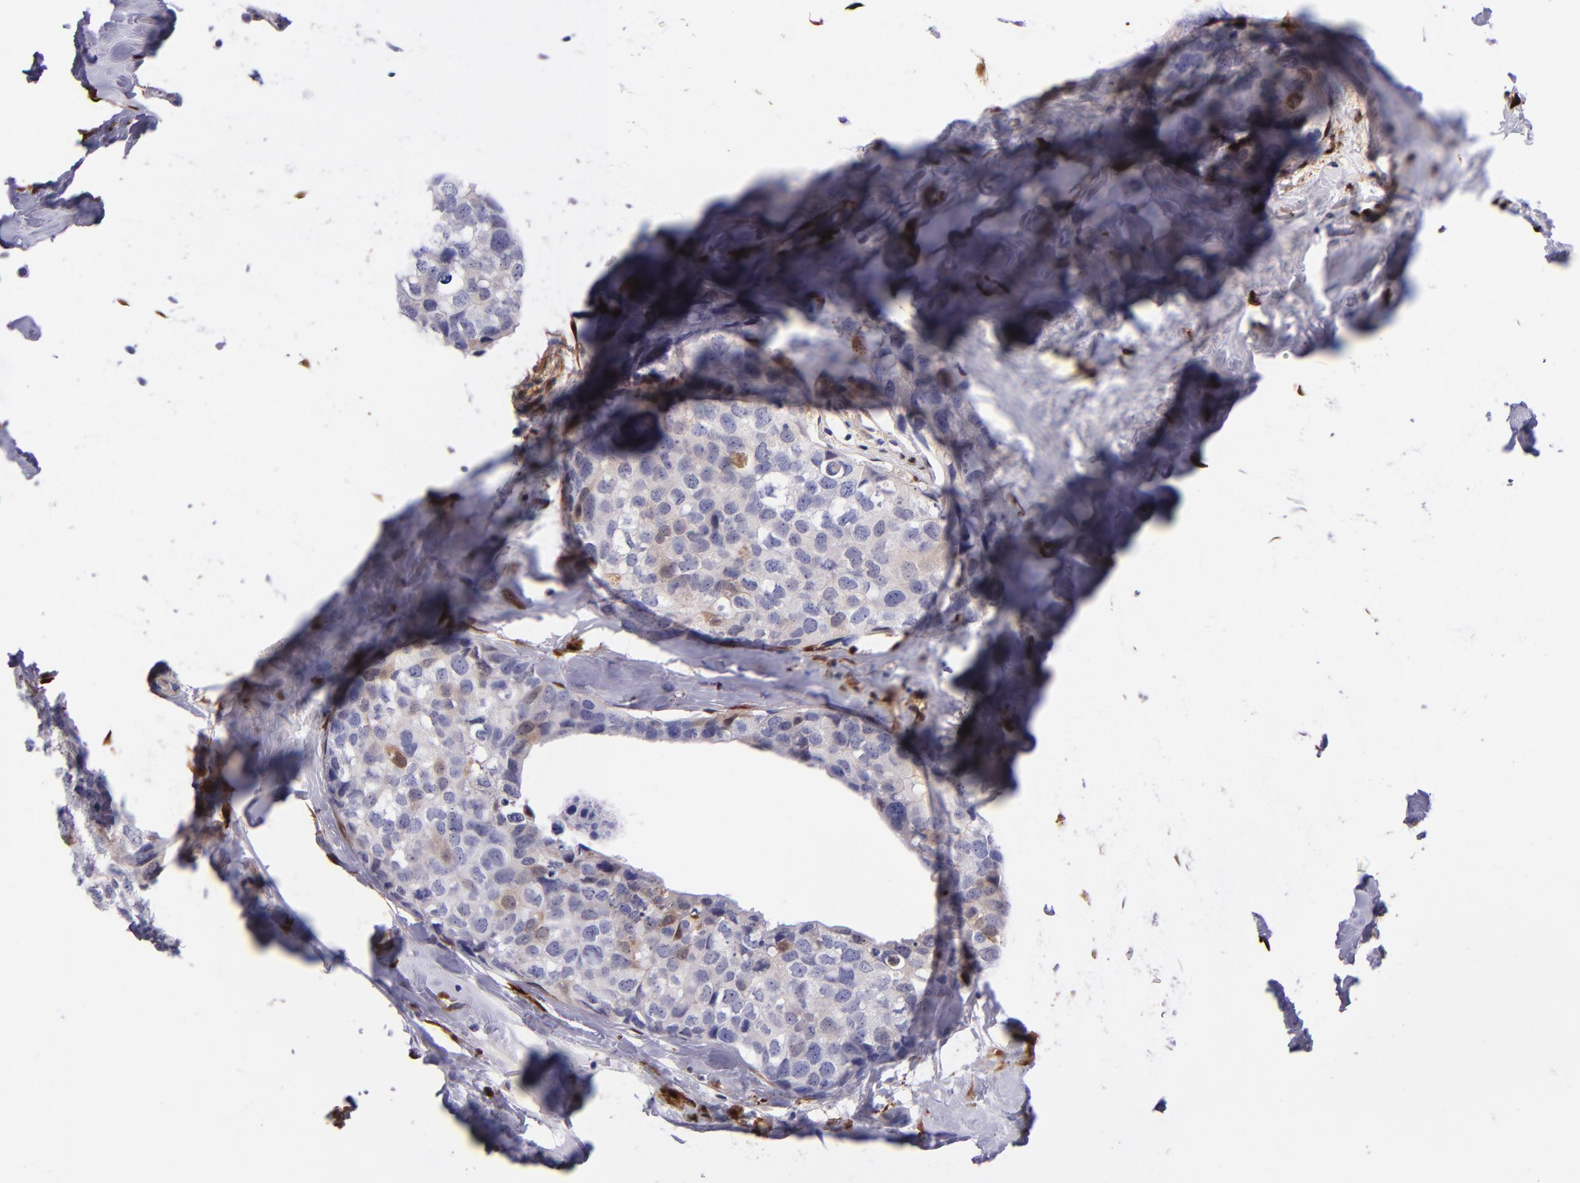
{"staining": {"intensity": "negative", "quantity": "none", "location": "none"}, "tissue": "breast cancer", "cell_type": "Tumor cells", "image_type": "cancer", "snomed": [{"axis": "morphology", "description": "Normal tissue, NOS"}, {"axis": "morphology", "description": "Duct carcinoma"}, {"axis": "topography", "description": "Breast"}], "caption": "Breast cancer (invasive ductal carcinoma) was stained to show a protein in brown. There is no significant positivity in tumor cells.", "gene": "LGALS1", "patient": {"sex": "female", "age": 50}}